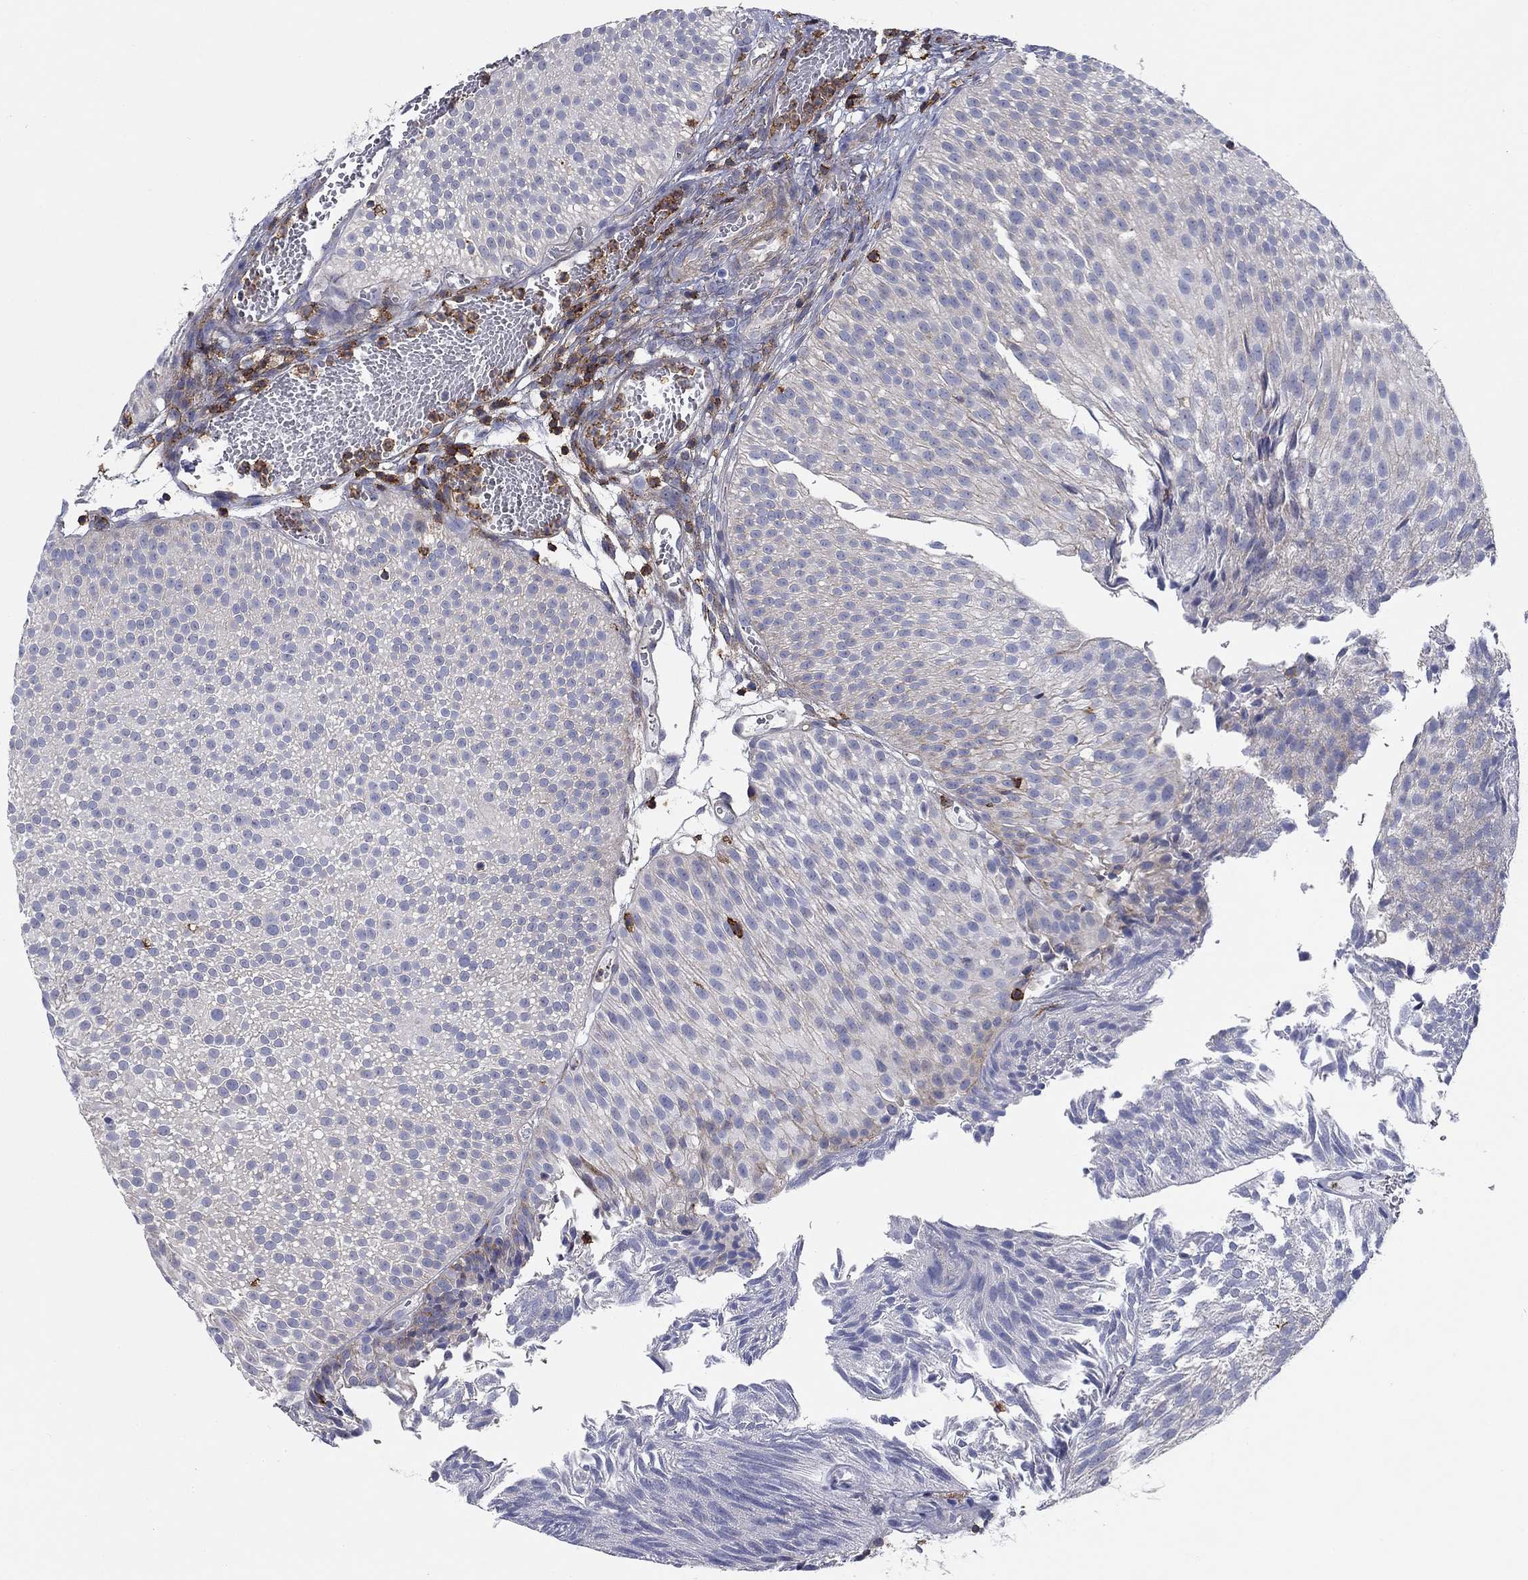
{"staining": {"intensity": "weak", "quantity": "<25%", "location": "cytoplasmic/membranous"}, "tissue": "urothelial cancer", "cell_type": "Tumor cells", "image_type": "cancer", "snomed": [{"axis": "morphology", "description": "Urothelial carcinoma, Low grade"}, {"axis": "topography", "description": "Urinary bladder"}], "caption": "Tumor cells are negative for brown protein staining in low-grade urothelial carcinoma.", "gene": "SIT1", "patient": {"sex": "male", "age": 65}}